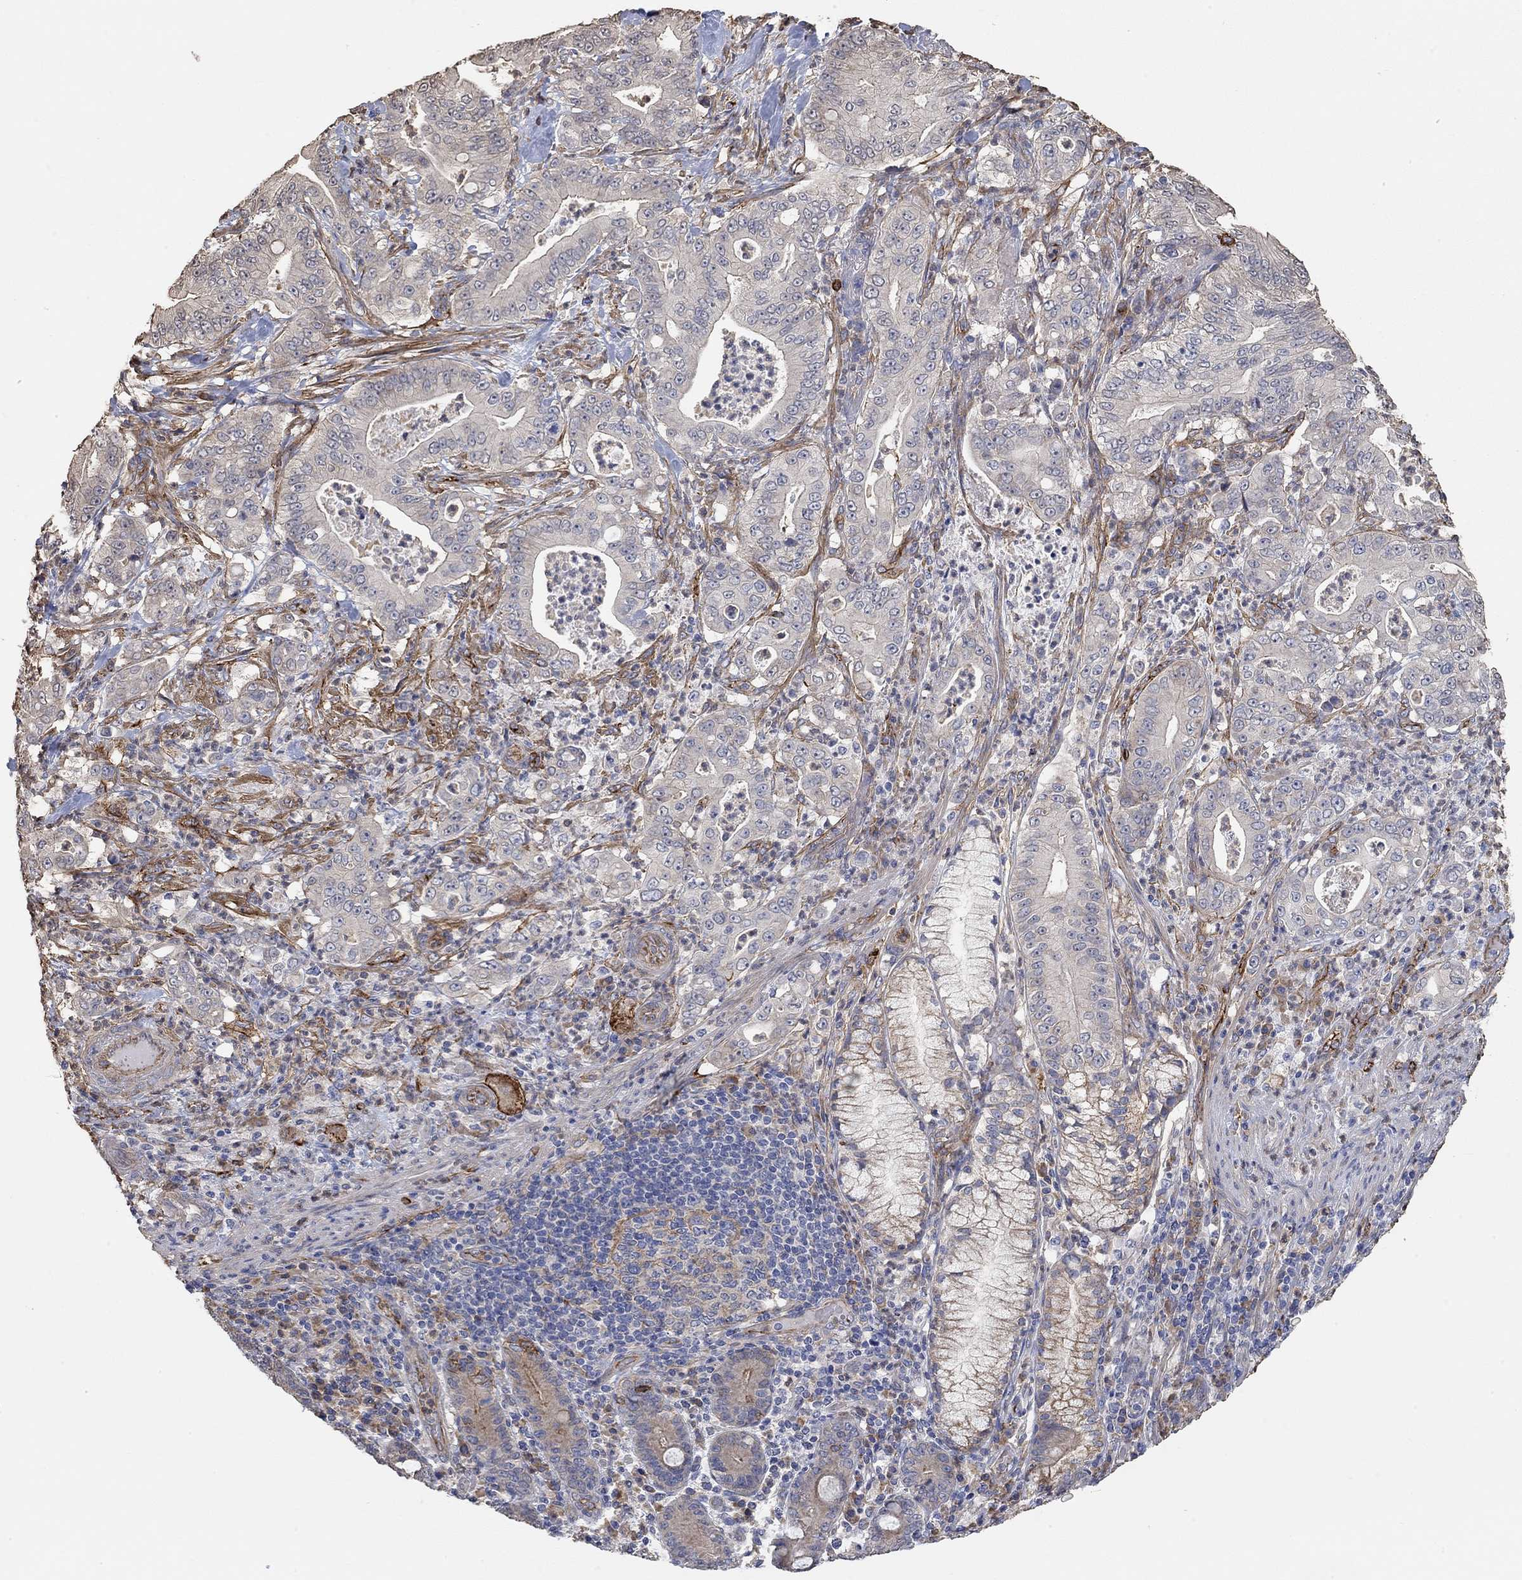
{"staining": {"intensity": "weak", "quantity": "<25%", "location": "cytoplasmic/membranous"}, "tissue": "pancreatic cancer", "cell_type": "Tumor cells", "image_type": "cancer", "snomed": [{"axis": "morphology", "description": "Adenocarcinoma, NOS"}, {"axis": "topography", "description": "Pancreas"}], "caption": "DAB (3,3'-diaminobenzidine) immunohistochemical staining of human adenocarcinoma (pancreatic) demonstrates no significant expression in tumor cells.", "gene": "SYT16", "patient": {"sex": "male", "age": 71}}